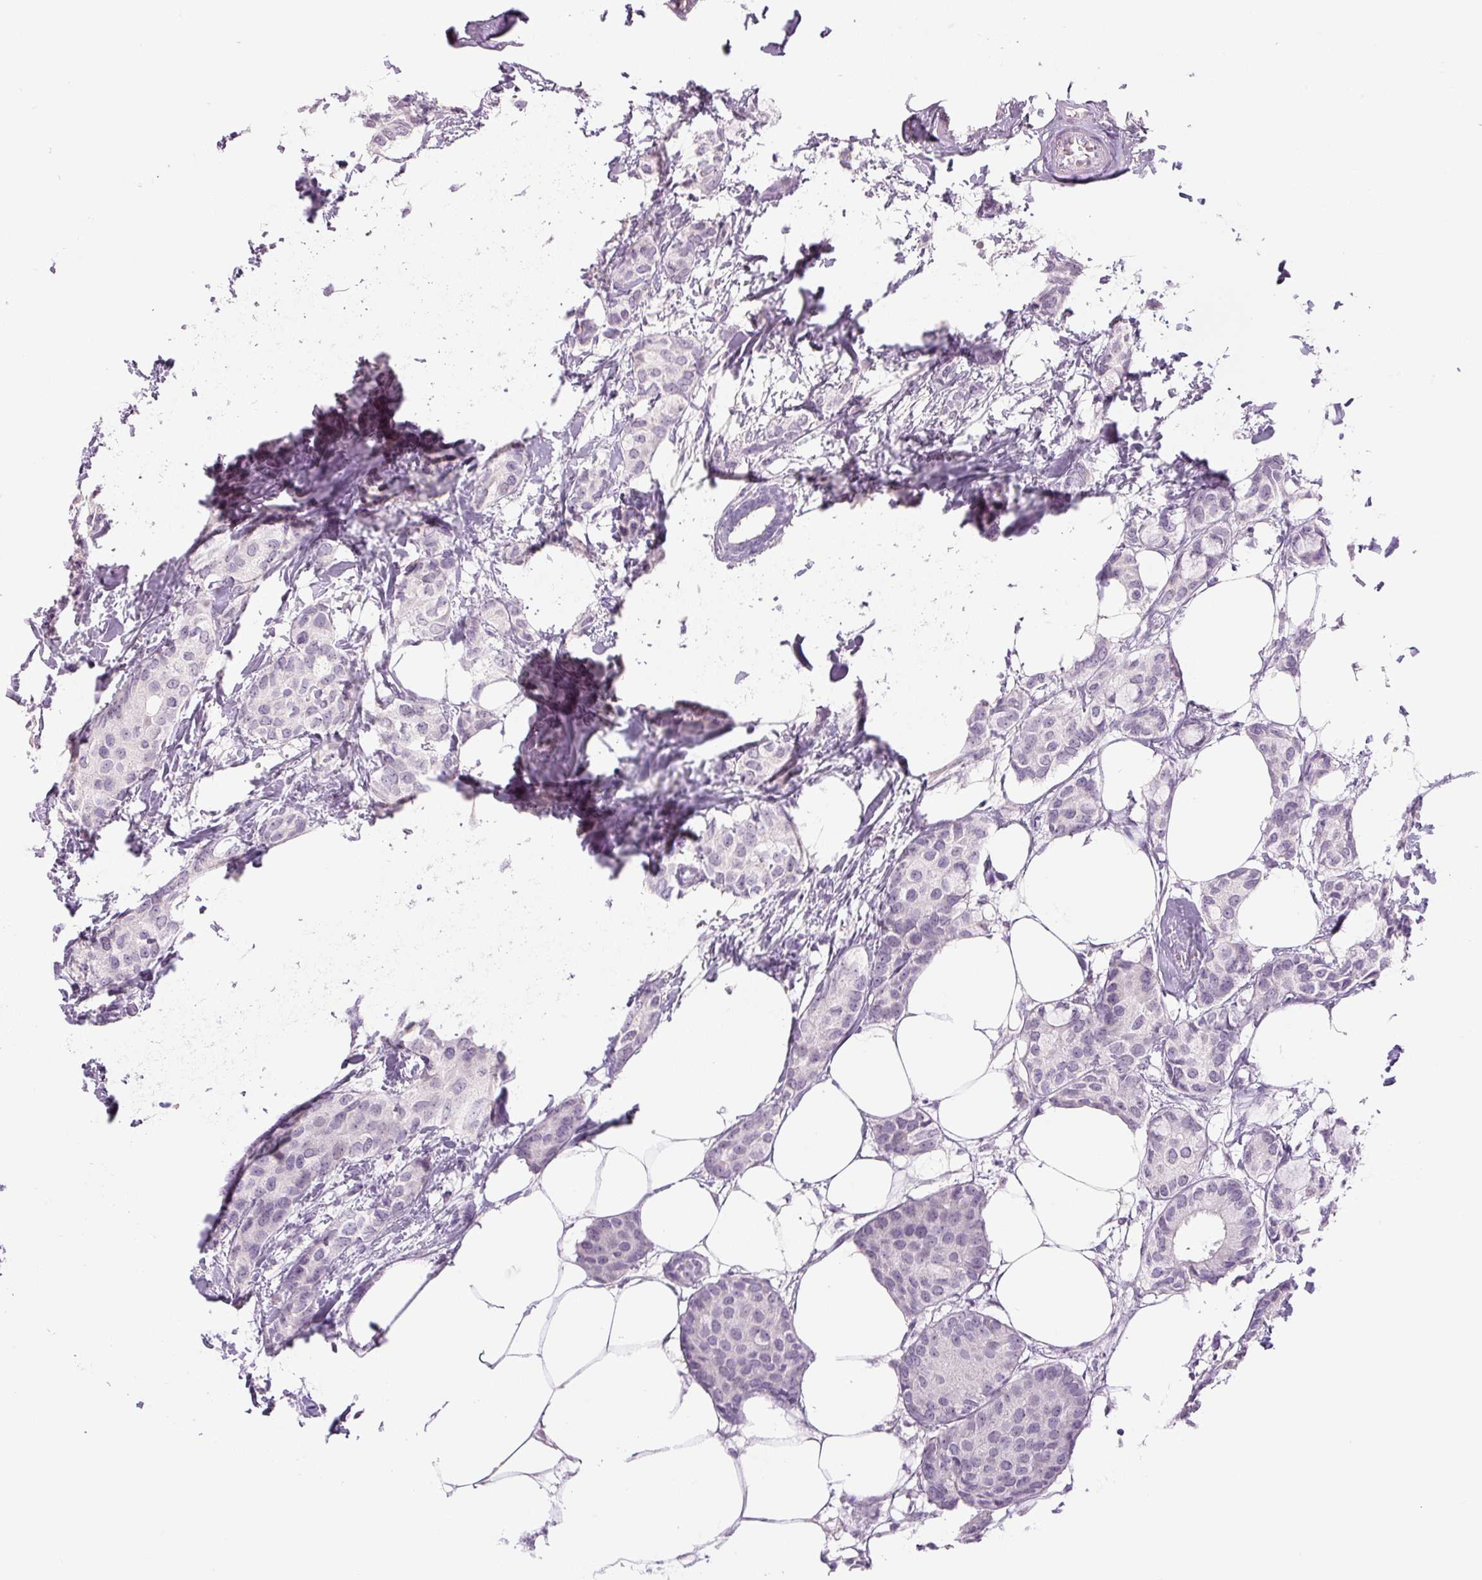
{"staining": {"intensity": "negative", "quantity": "none", "location": "none"}, "tissue": "breast cancer", "cell_type": "Tumor cells", "image_type": "cancer", "snomed": [{"axis": "morphology", "description": "Duct carcinoma"}, {"axis": "topography", "description": "Breast"}], "caption": "This photomicrograph is of breast cancer (infiltrating ductal carcinoma) stained with immunohistochemistry (IHC) to label a protein in brown with the nuclei are counter-stained blue. There is no staining in tumor cells. (DAB immunohistochemistry with hematoxylin counter stain).", "gene": "SIX1", "patient": {"sex": "female", "age": 73}}